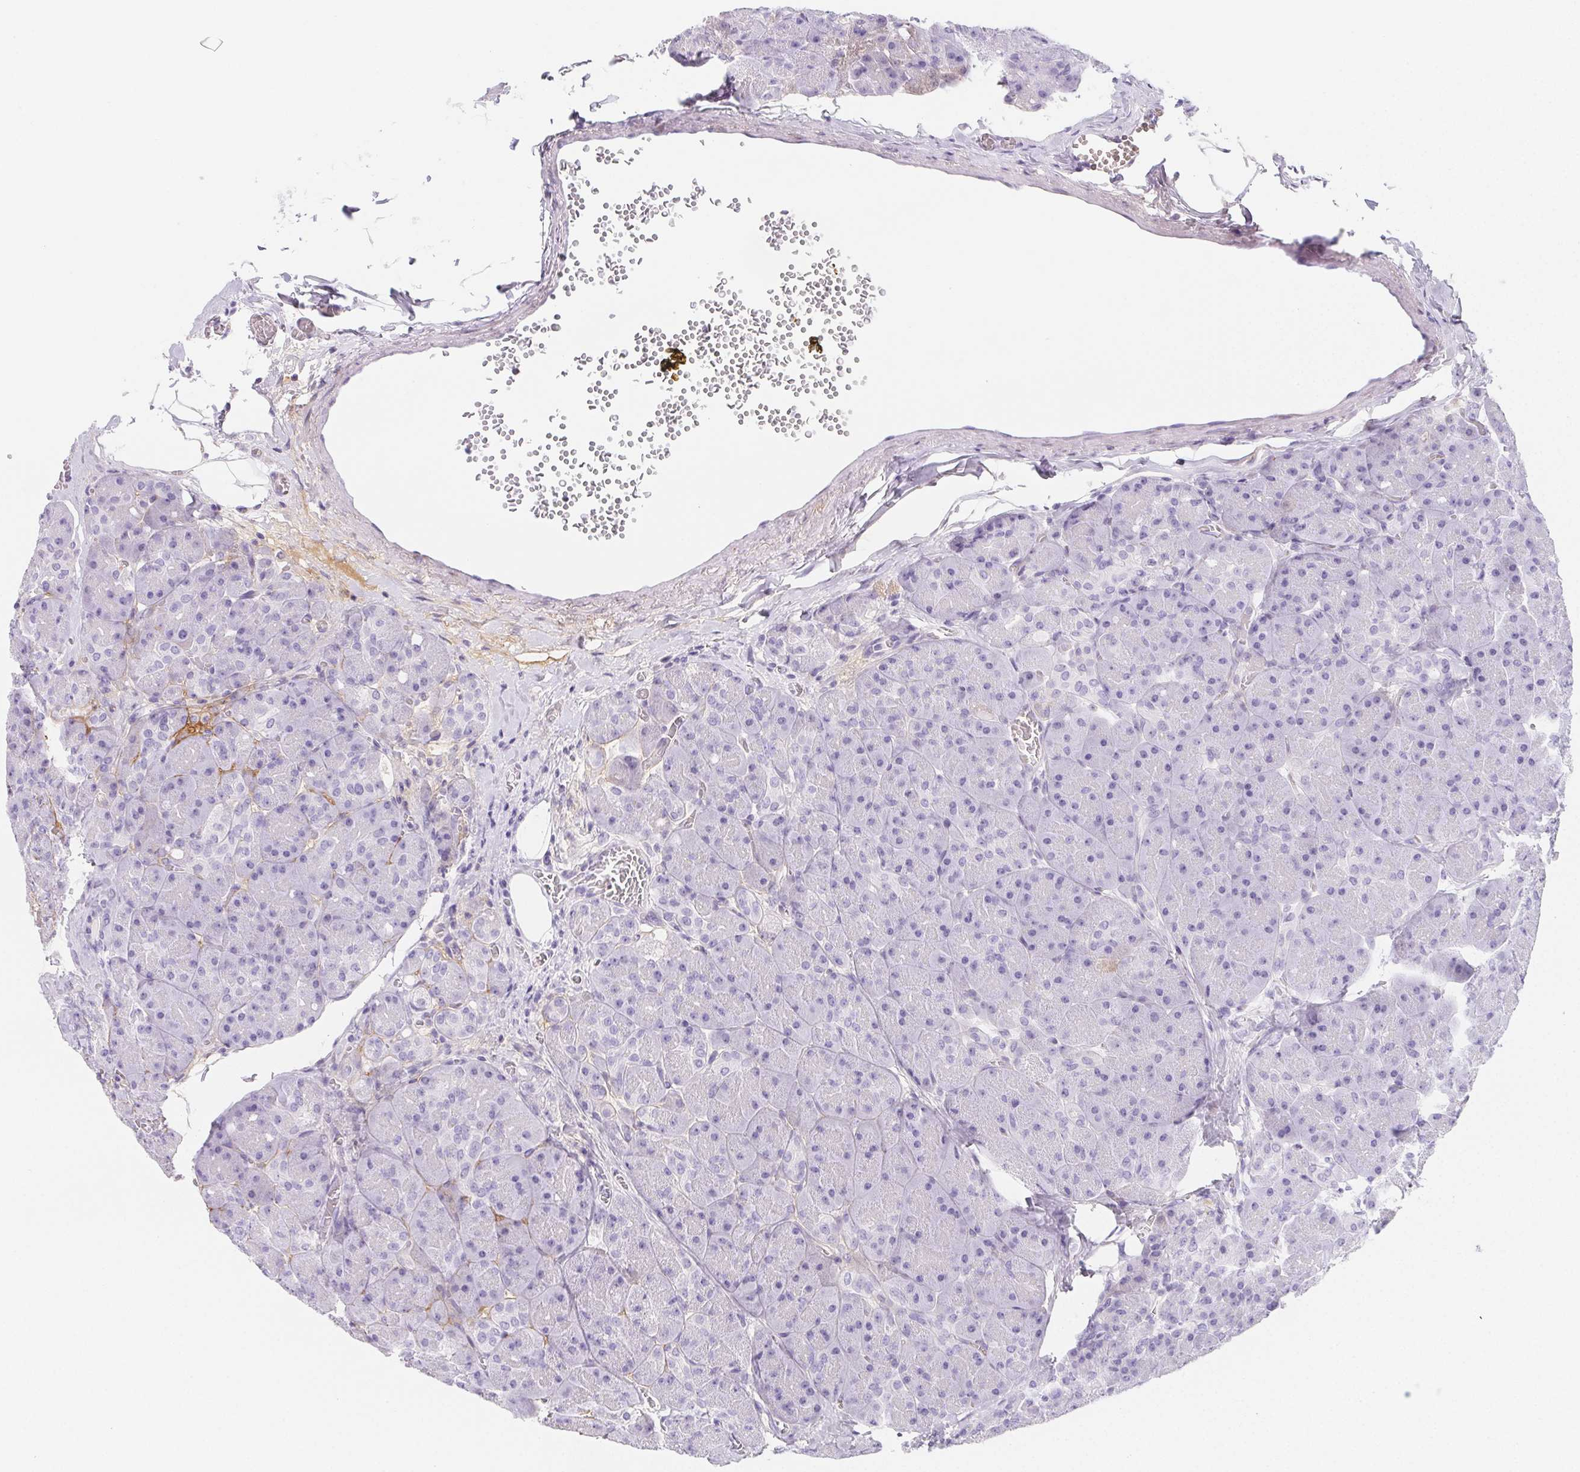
{"staining": {"intensity": "negative", "quantity": "none", "location": "none"}, "tissue": "pancreas", "cell_type": "Exocrine glandular cells", "image_type": "normal", "snomed": [{"axis": "morphology", "description": "Normal tissue, NOS"}, {"axis": "topography", "description": "Pancreas"}], "caption": "This is an IHC micrograph of benign pancreas. There is no expression in exocrine glandular cells.", "gene": "ITIH2", "patient": {"sex": "male", "age": 55}}